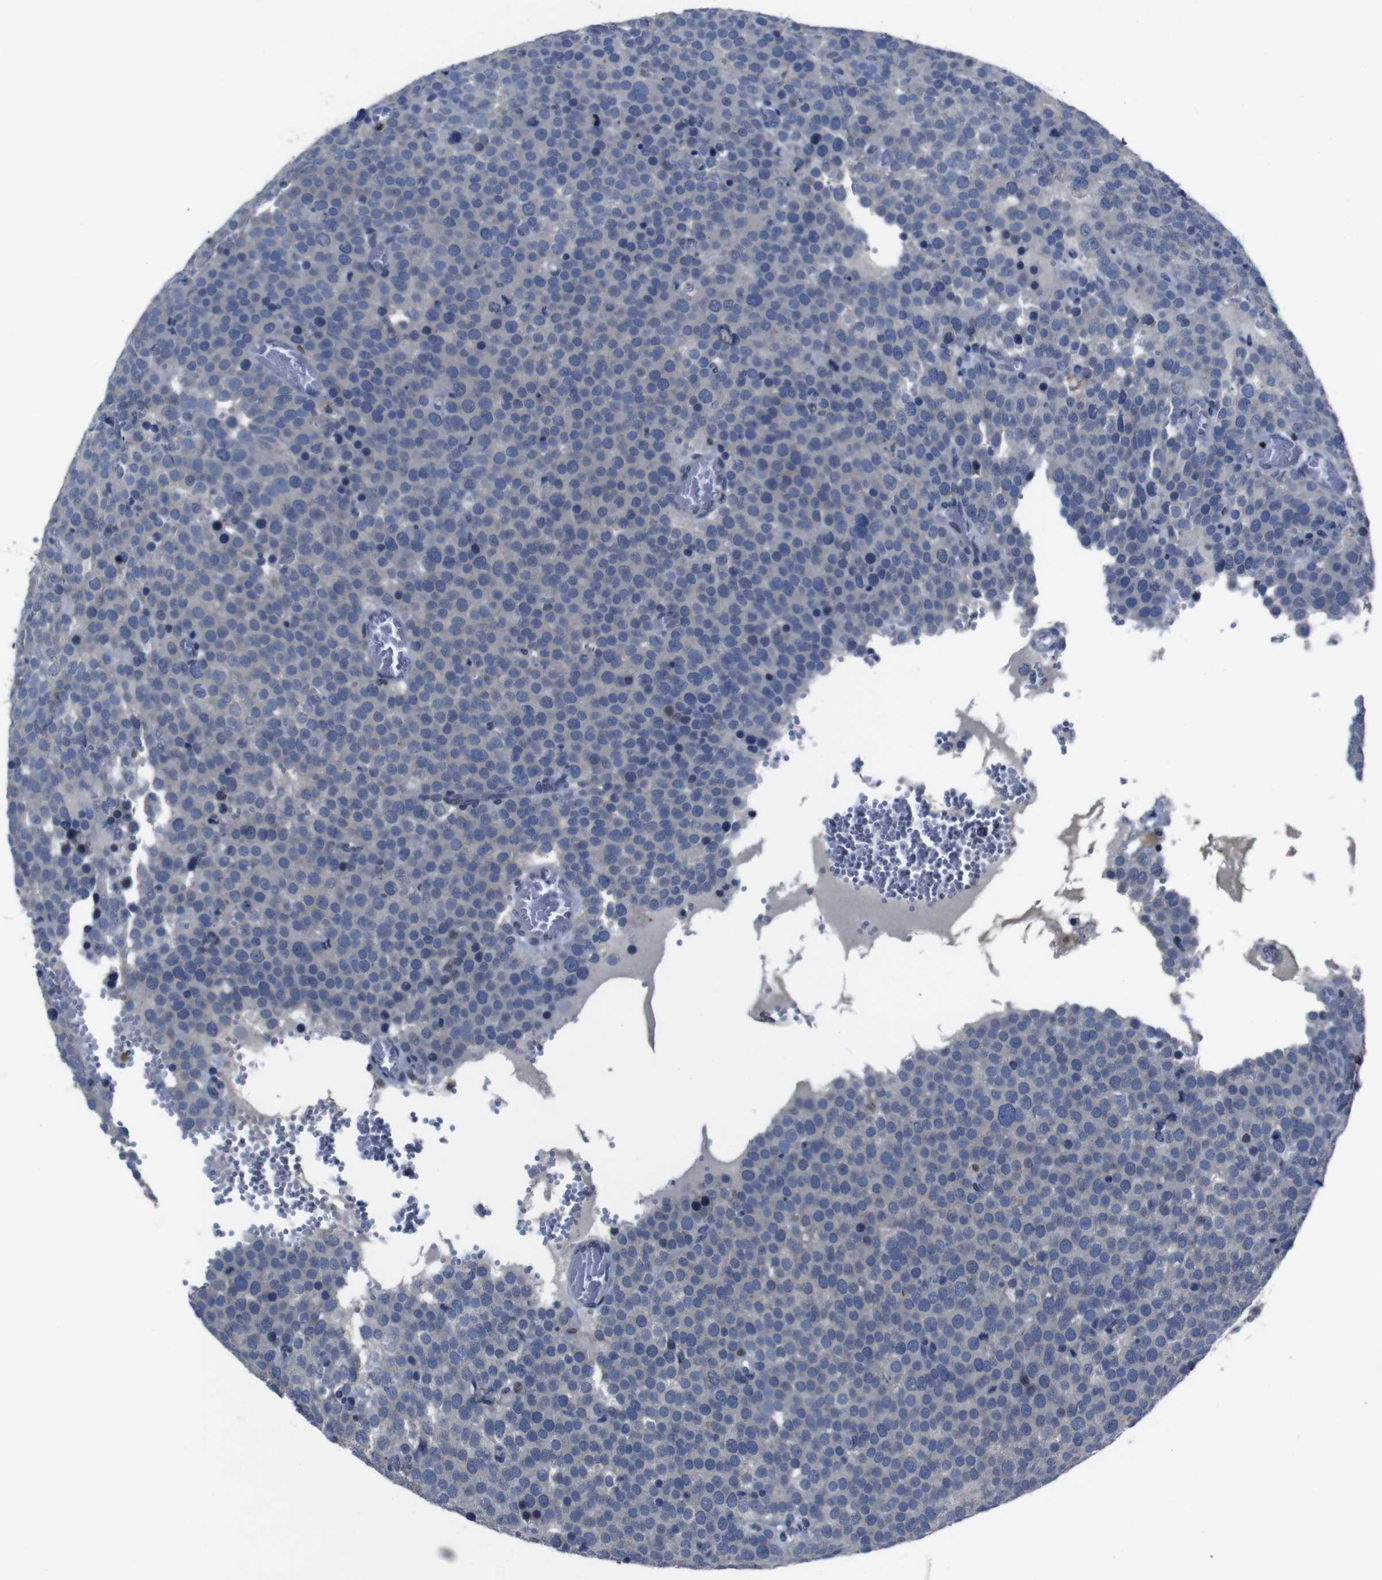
{"staining": {"intensity": "negative", "quantity": "none", "location": "none"}, "tissue": "testis cancer", "cell_type": "Tumor cells", "image_type": "cancer", "snomed": [{"axis": "morphology", "description": "Normal tissue, NOS"}, {"axis": "morphology", "description": "Seminoma, NOS"}, {"axis": "topography", "description": "Testis"}], "caption": "DAB (3,3'-diaminobenzidine) immunohistochemical staining of human testis cancer (seminoma) displays no significant positivity in tumor cells.", "gene": "SEMA4B", "patient": {"sex": "male", "age": 71}}